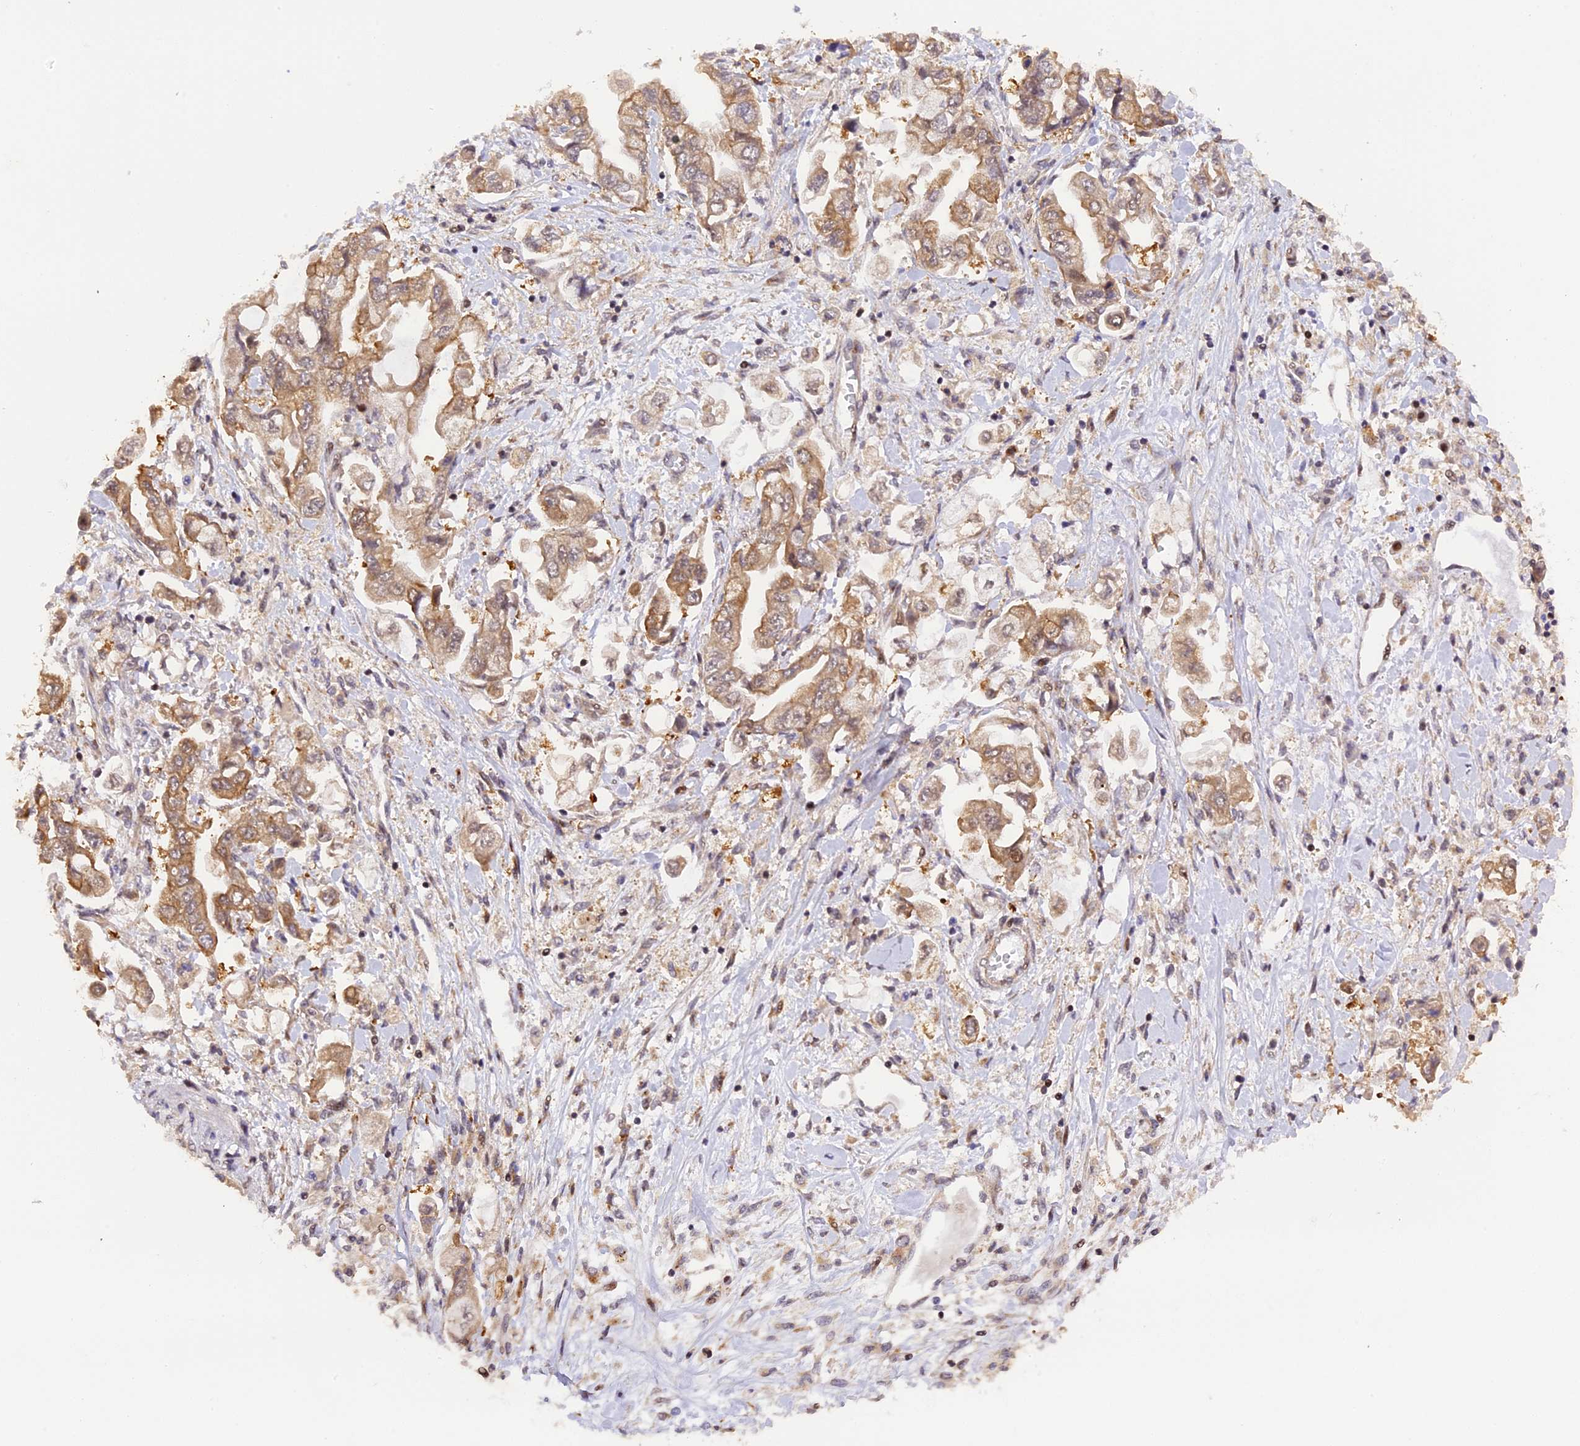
{"staining": {"intensity": "moderate", "quantity": ">75%", "location": "cytoplasmic/membranous"}, "tissue": "stomach cancer", "cell_type": "Tumor cells", "image_type": "cancer", "snomed": [{"axis": "morphology", "description": "Adenocarcinoma, NOS"}, {"axis": "topography", "description": "Stomach"}], "caption": "Immunohistochemical staining of human stomach adenocarcinoma reveals medium levels of moderate cytoplasmic/membranous expression in approximately >75% of tumor cells.", "gene": "SAMD4A", "patient": {"sex": "male", "age": 62}}